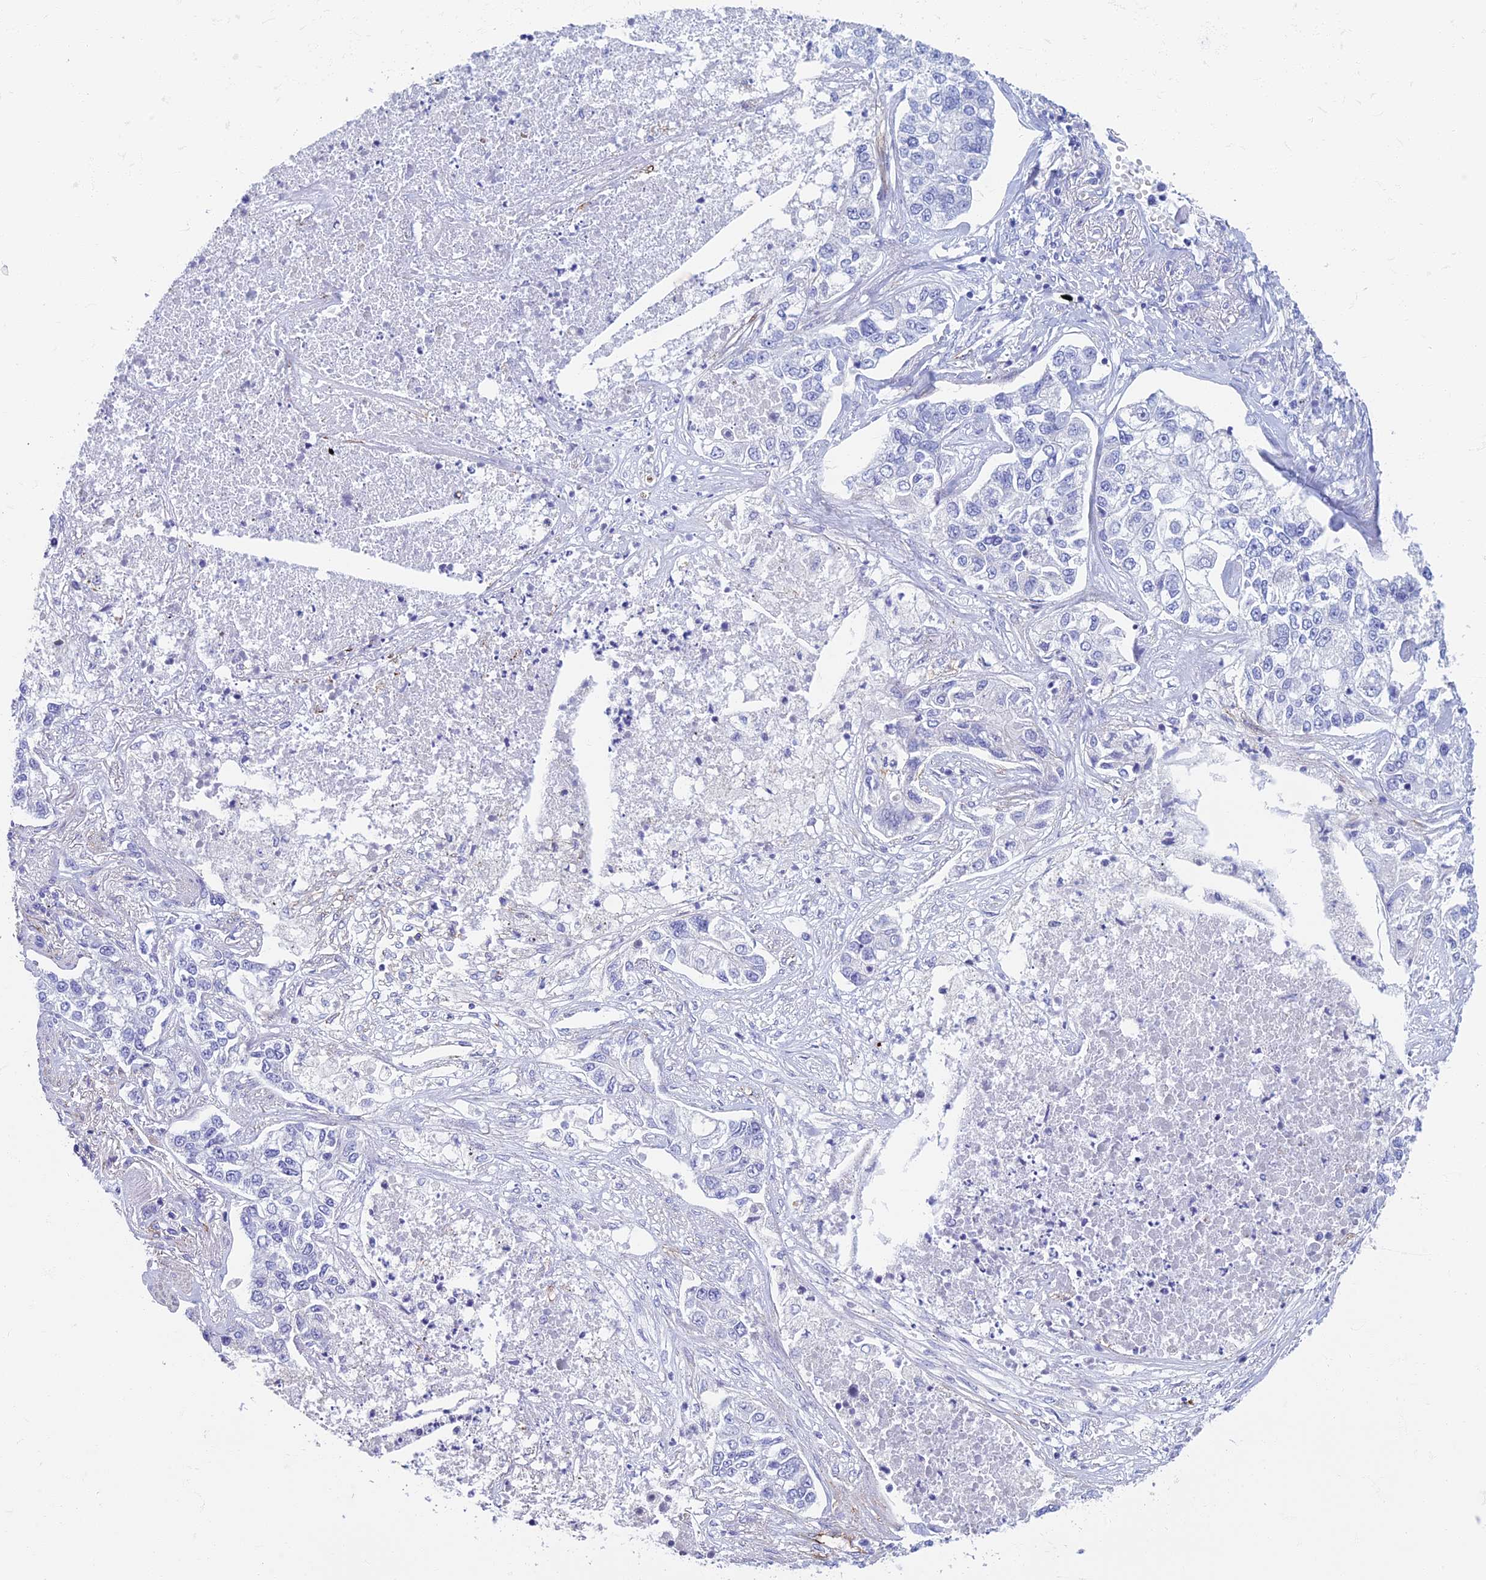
{"staining": {"intensity": "negative", "quantity": "none", "location": "none"}, "tissue": "lung cancer", "cell_type": "Tumor cells", "image_type": "cancer", "snomed": [{"axis": "morphology", "description": "Adenocarcinoma, NOS"}, {"axis": "topography", "description": "Lung"}], "caption": "Tumor cells show no significant protein expression in lung adenocarcinoma.", "gene": "ETFRF1", "patient": {"sex": "male", "age": 49}}